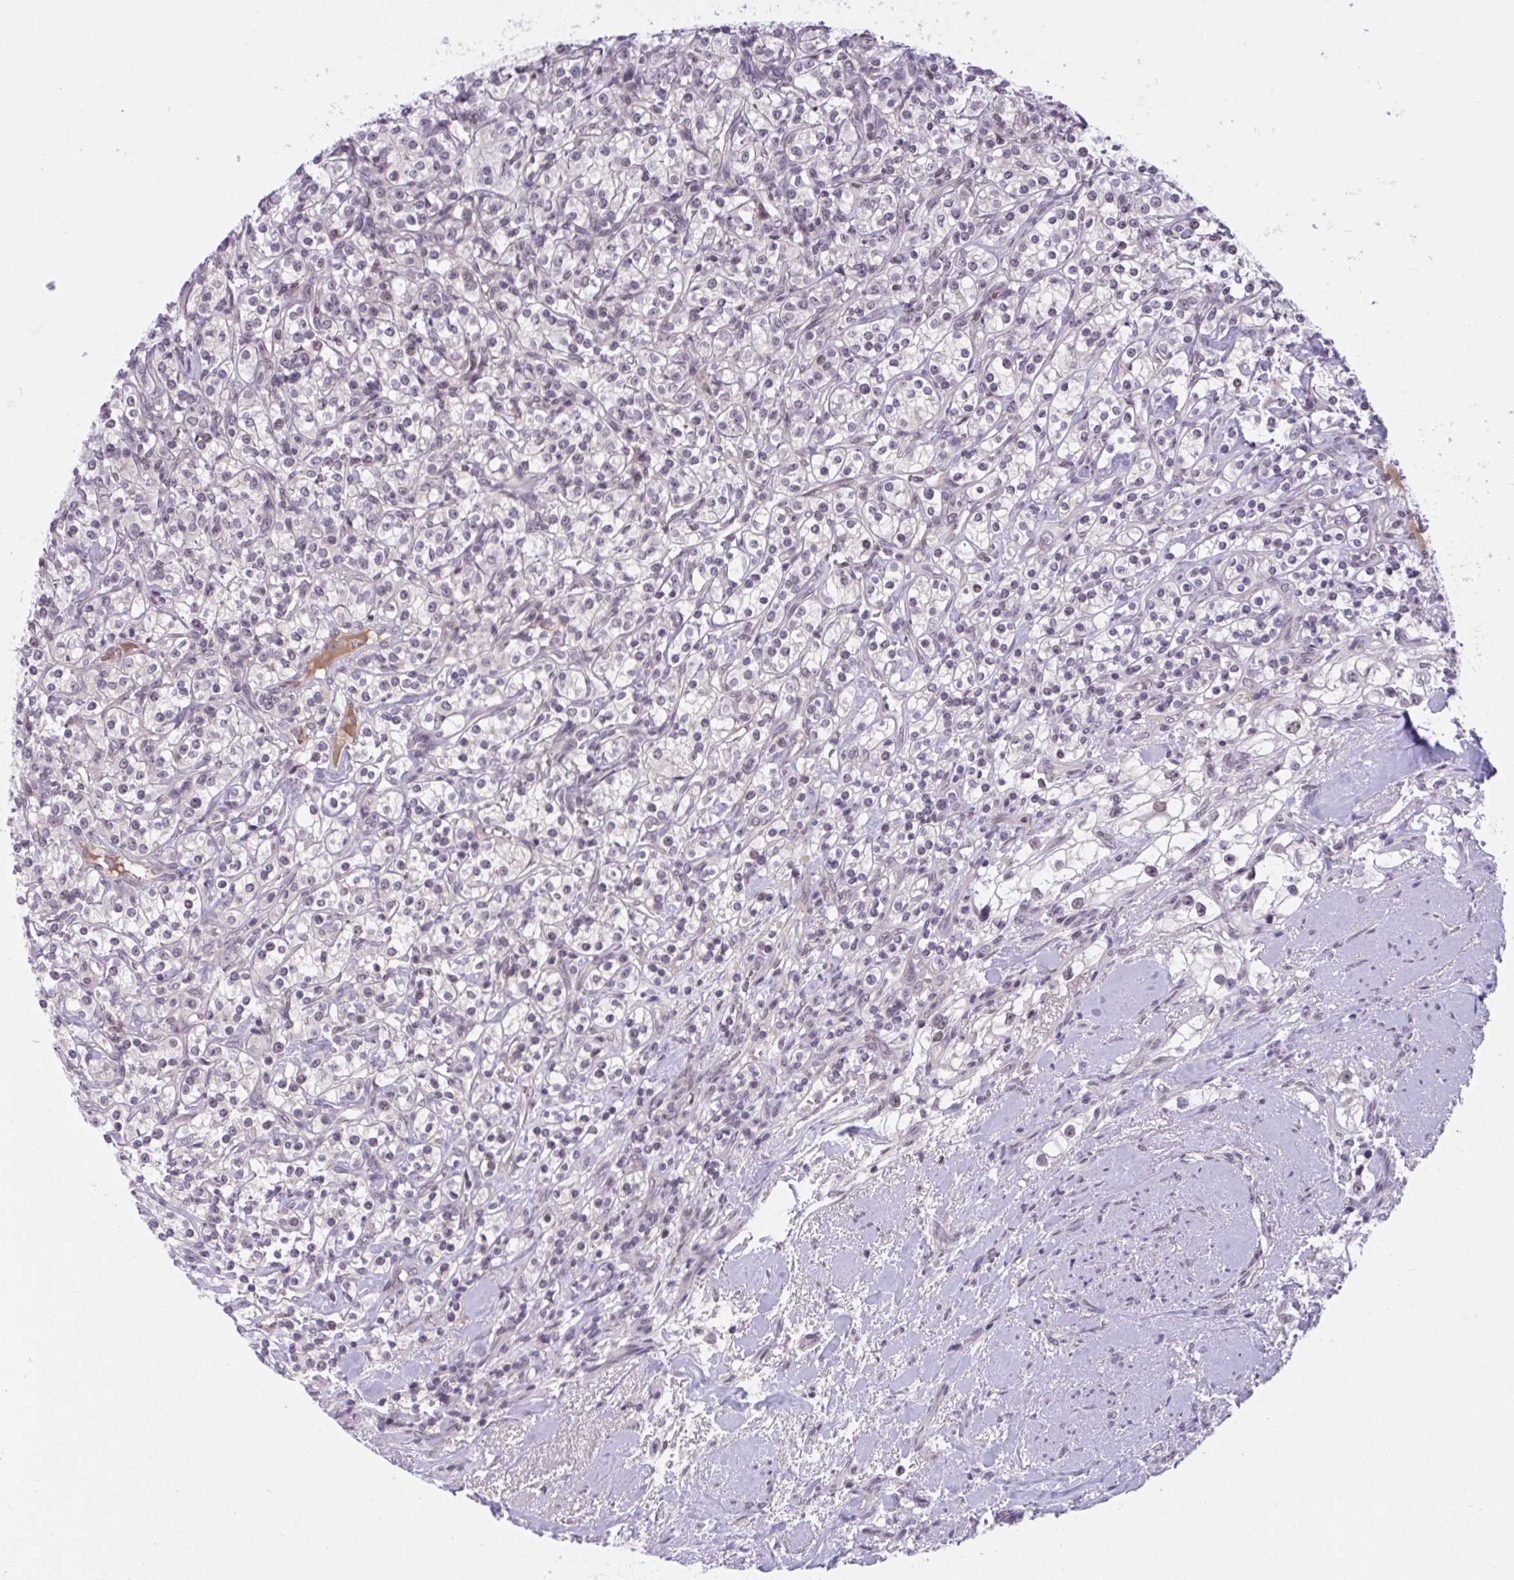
{"staining": {"intensity": "negative", "quantity": "none", "location": "none"}, "tissue": "renal cancer", "cell_type": "Tumor cells", "image_type": "cancer", "snomed": [{"axis": "morphology", "description": "Adenocarcinoma, NOS"}, {"axis": "topography", "description": "Kidney"}], "caption": "Human renal adenocarcinoma stained for a protein using immunohistochemistry displays no staining in tumor cells.", "gene": "TTC7B", "patient": {"sex": "male", "age": 77}}